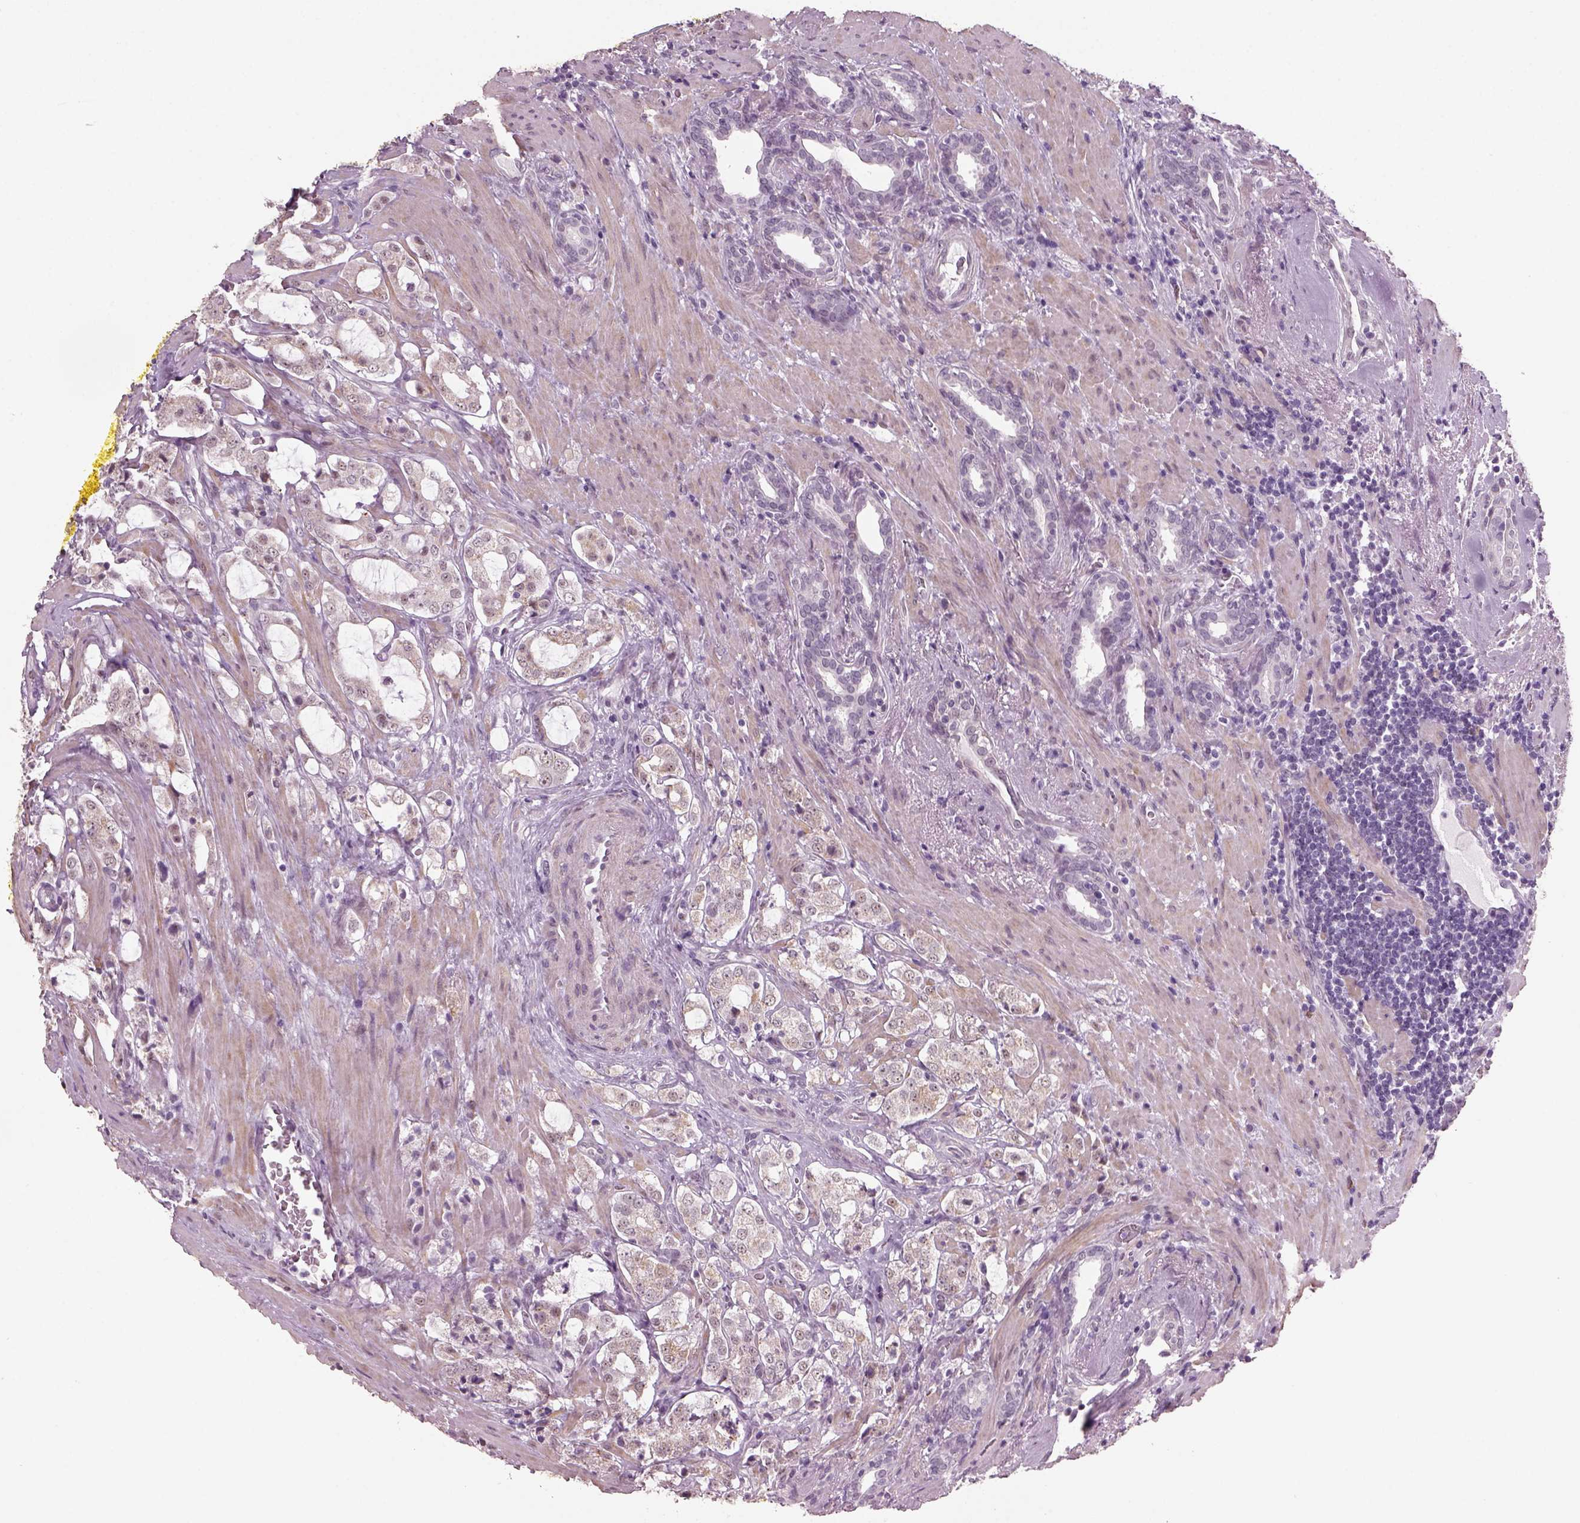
{"staining": {"intensity": "negative", "quantity": "none", "location": "none"}, "tissue": "prostate cancer", "cell_type": "Tumor cells", "image_type": "cancer", "snomed": [{"axis": "morphology", "description": "Adenocarcinoma, NOS"}, {"axis": "topography", "description": "Prostate"}], "caption": "The micrograph exhibits no staining of tumor cells in prostate cancer.", "gene": "NAT8", "patient": {"sex": "male", "age": 66}}